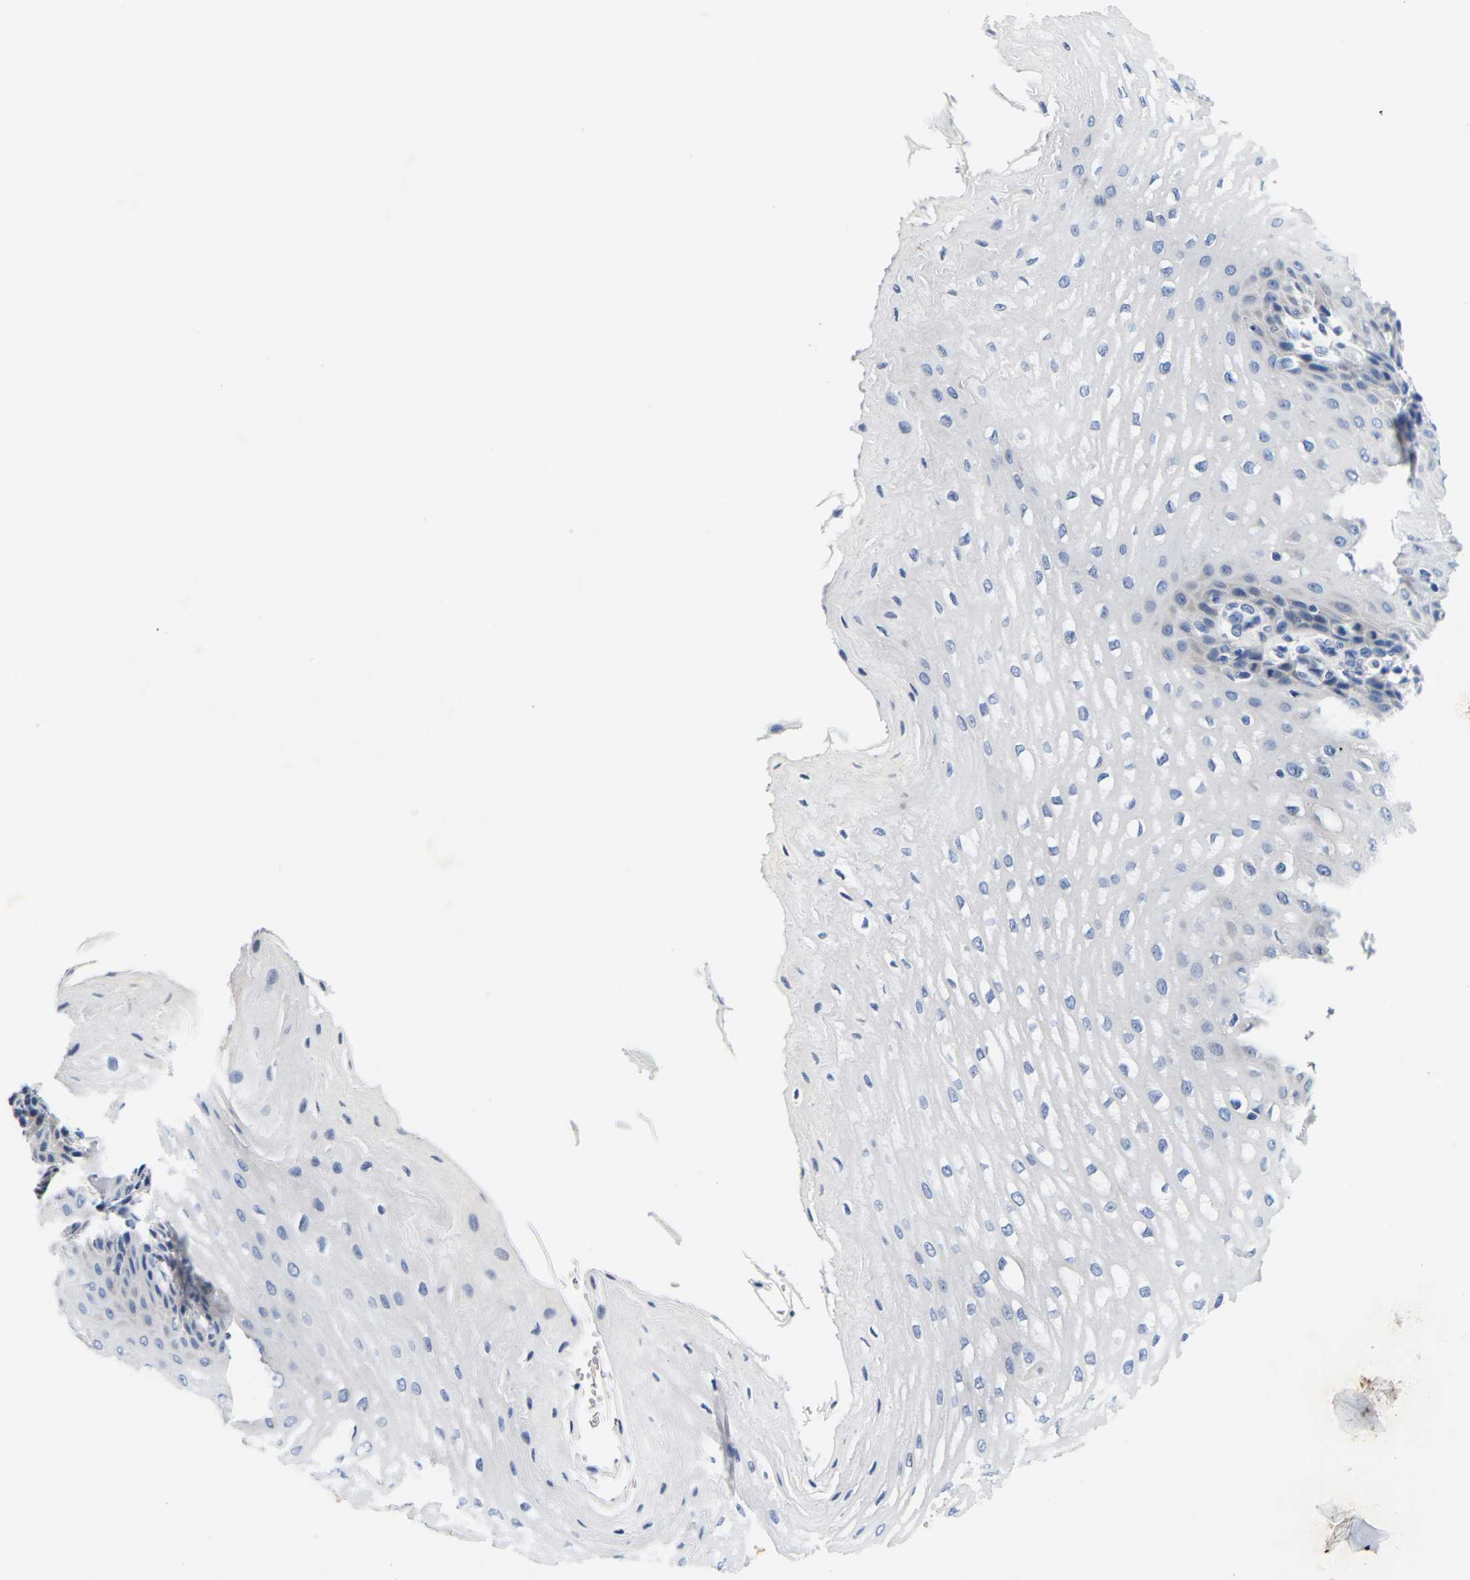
{"staining": {"intensity": "negative", "quantity": "none", "location": "none"}, "tissue": "esophagus", "cell_type": "Squamous epithelial cells", "image_type": "normal", "snomed": [{"axis": "morphology", "description": "Normal tissue, NOS"}, {"axis": "topography", "description": "Esophagus"}], "caption": "The micrograph shows no staining of squamous epithelial cells in benign esophagus.", "gene": "NOCT", "patient": {"sex": "male", "age": 54}}